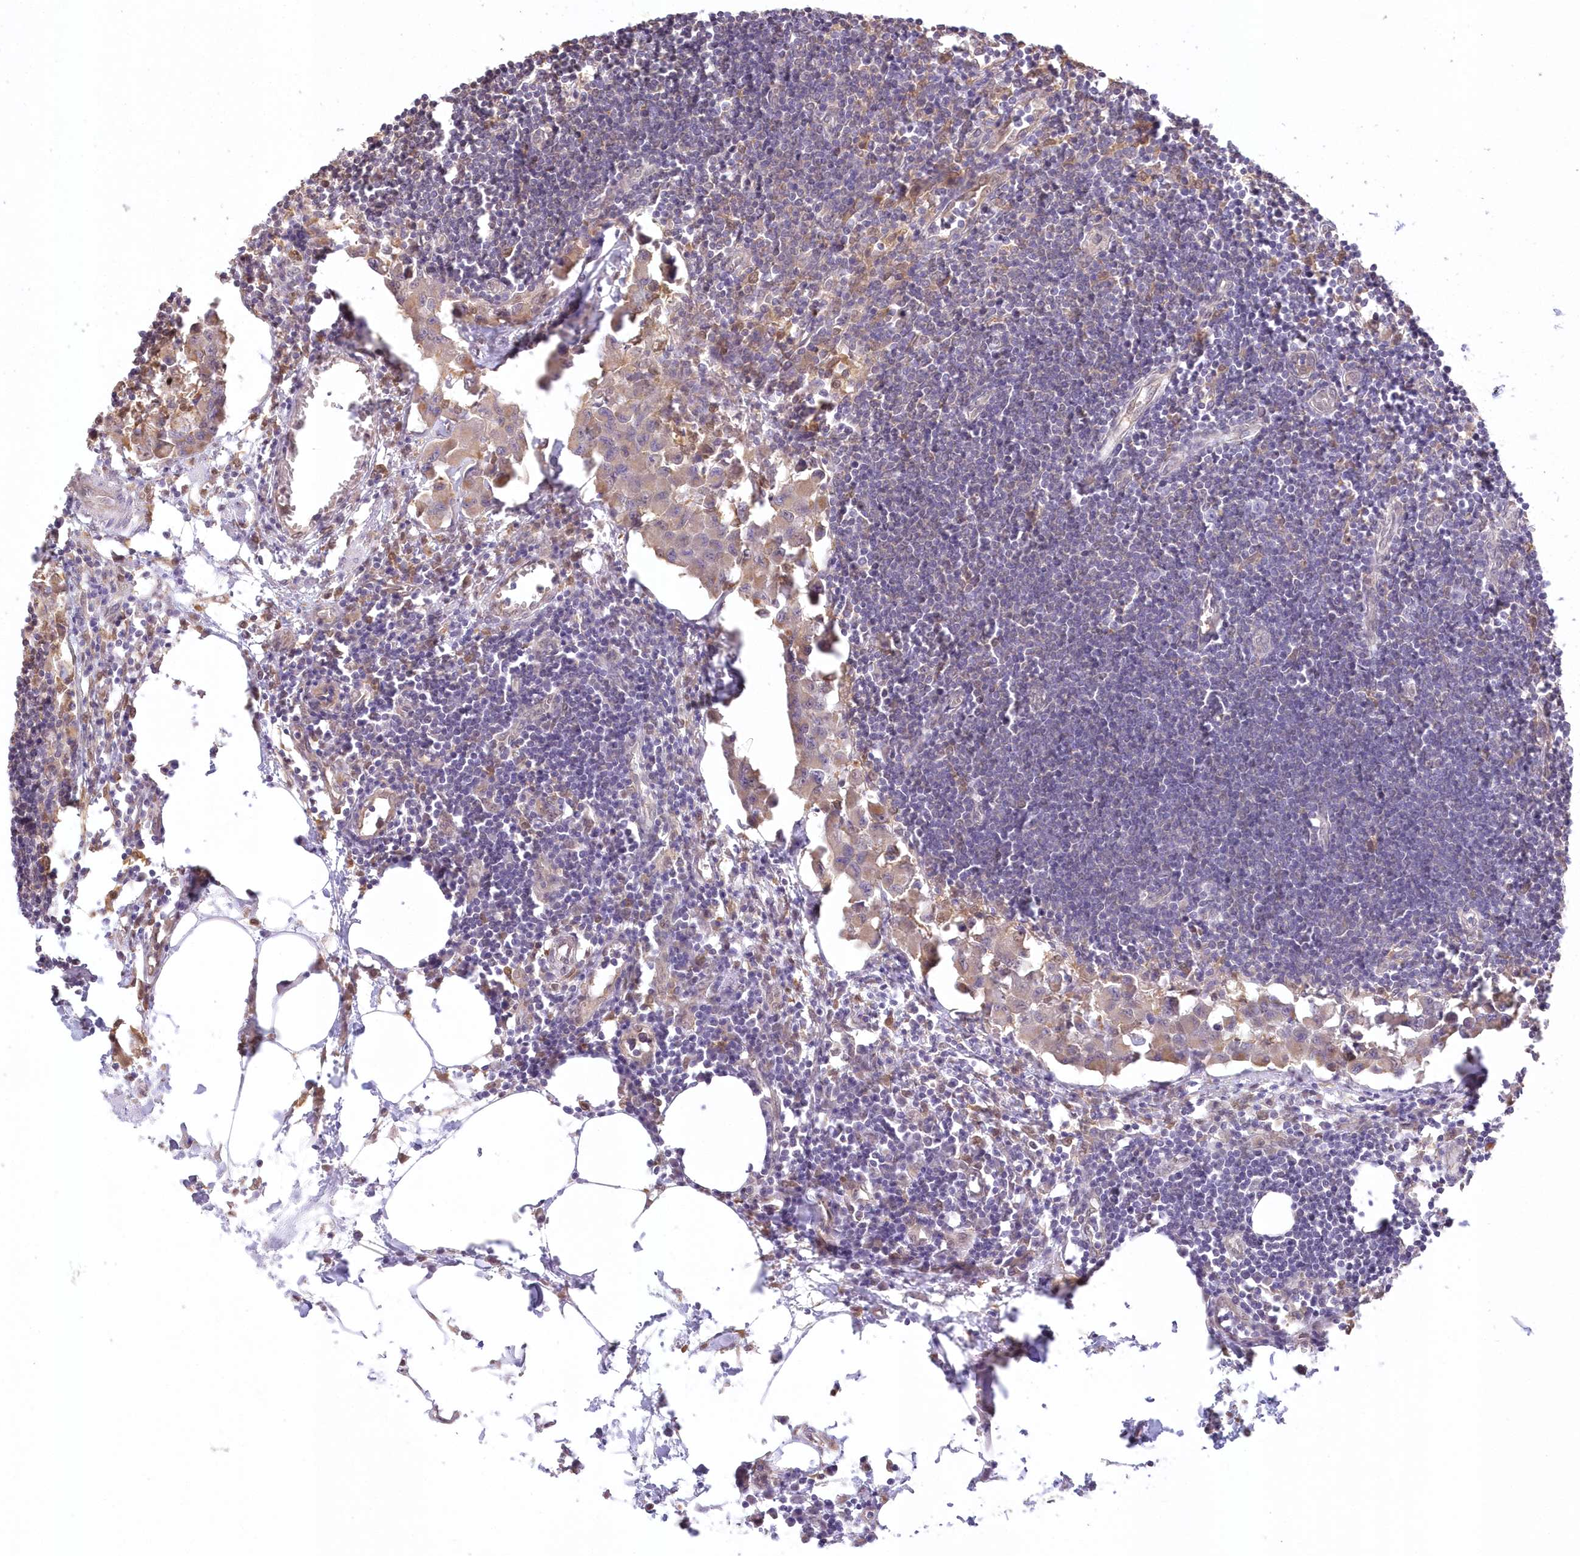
{"staining": {"intensity": "negative", "quantity": "none", "location": "none"}, "tissue": "lymph node", "cell_type": "Germinal center cells", "image_type": "normal", "snomed": [{"axis": "morphology", "description": "Normal tissue, NOS"}, {"axis": "morphology", "description": "Malignant melanoma, Metastatic site"}, {"axis": "topography", "description": "Lymph node"}], "caption": "Immunohistochemistry (IHC) histopathology image of benign human lymph node stained for a protein (brown), which demonstrates no expression in germinal center cells.", "gene": "RNPEP", "patient": {"sex": "male", "age": 41}}